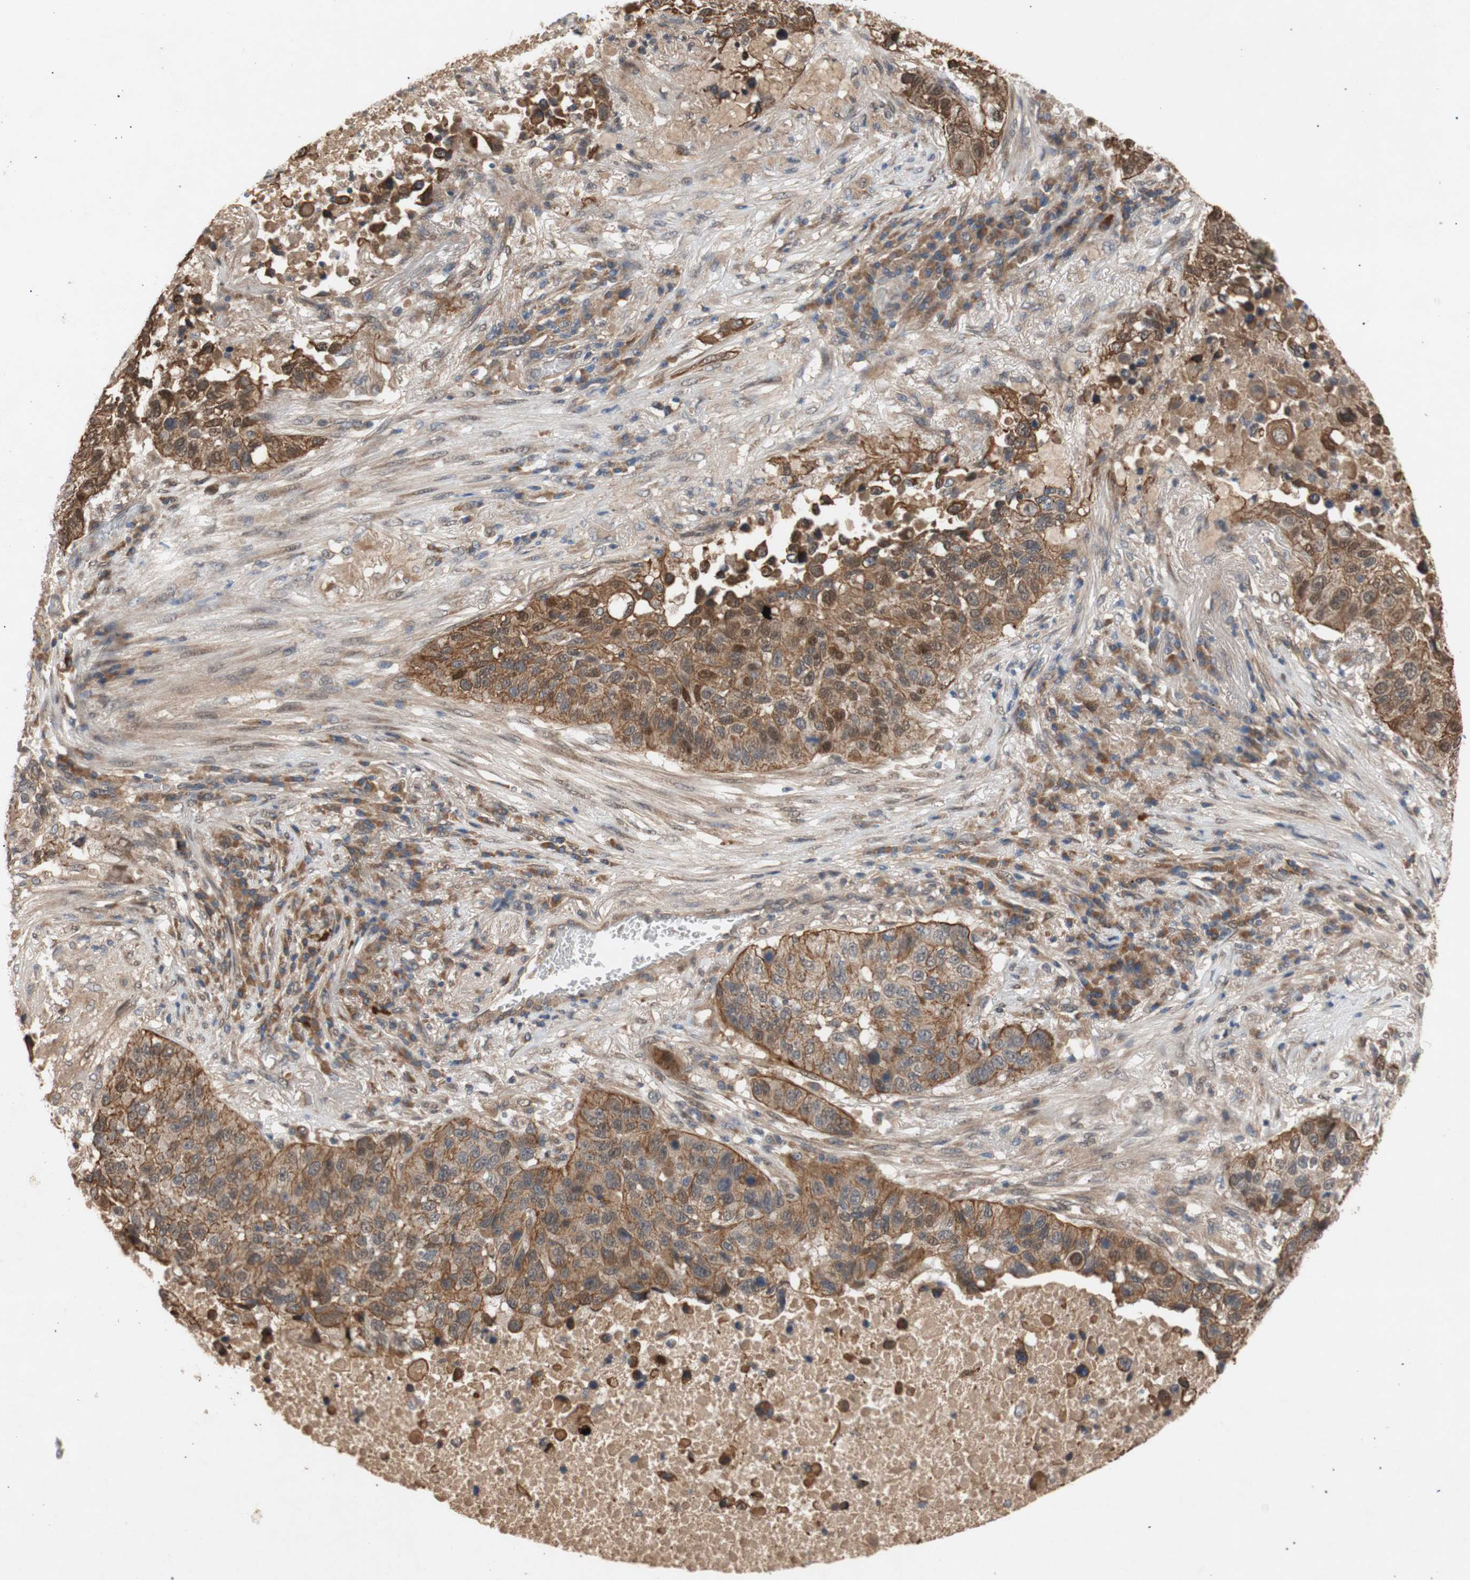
{"staining": {"intensity": "moderate", "quantity": ">75%", "location": "cytoplasmic/membranous"}, "tissue": "lung cancer", "cell_type": "Tumor cells", "image_type": "cancer", "snomed": [{"axis": "morphology", "description": "Squamous cell carcinoma, NOS"}, {"axis": "topography", "description": "Lung"}], "caption": "DAB (3,3'-diaminobenzidine) immunohistochemical staining of lung cancer (squamous cell carcinoma) shows moderate cytoplasmic/membranous protein staining in approximately >75% of tumor cells. The protein is shown in brown color, while the nuclei are stained blue.", "gene": "PKN1", "patient": {"sex": "male", "age": 57}}